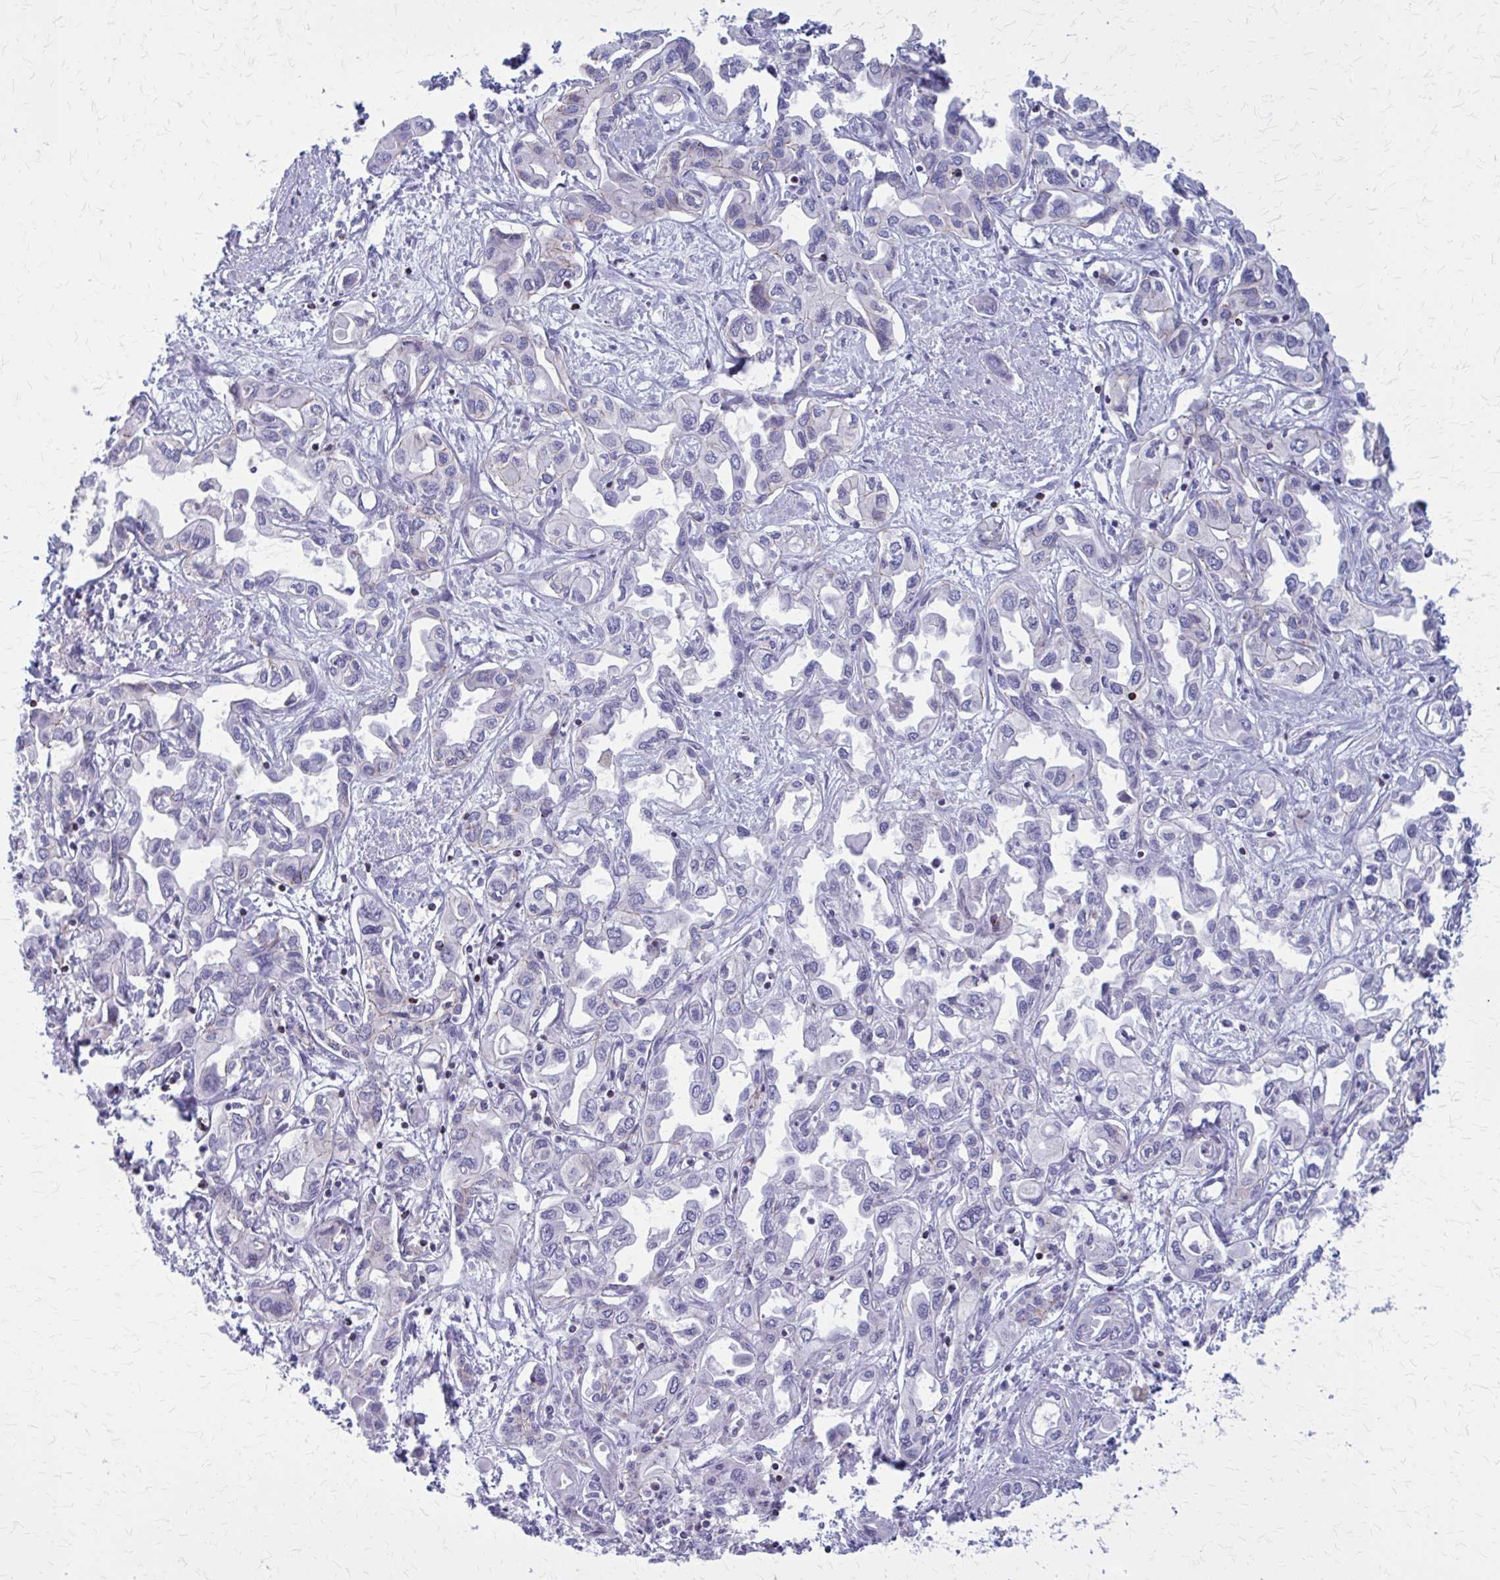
{"staining": {"intensity": "negative", "quantity": "none", "location": "none"}, "tissue": "liver cancer", "cell_type": "Tumor cells", "image_type": "cancer", "snomed": [{"axis": "morphology", "description": "Cholangiocarcinoma"}, {"axis": "topography", "description": "Liver"}], "caption": "A micrograph of human liver cancer is negative for staining in tumor cells. Brightfield microscopy of IHC stained with DAB (brown) and hematoxylin (blue), captured at high magnification.", "gene": "PEDS1", "patient": {"sex": "female", "age": 64}}